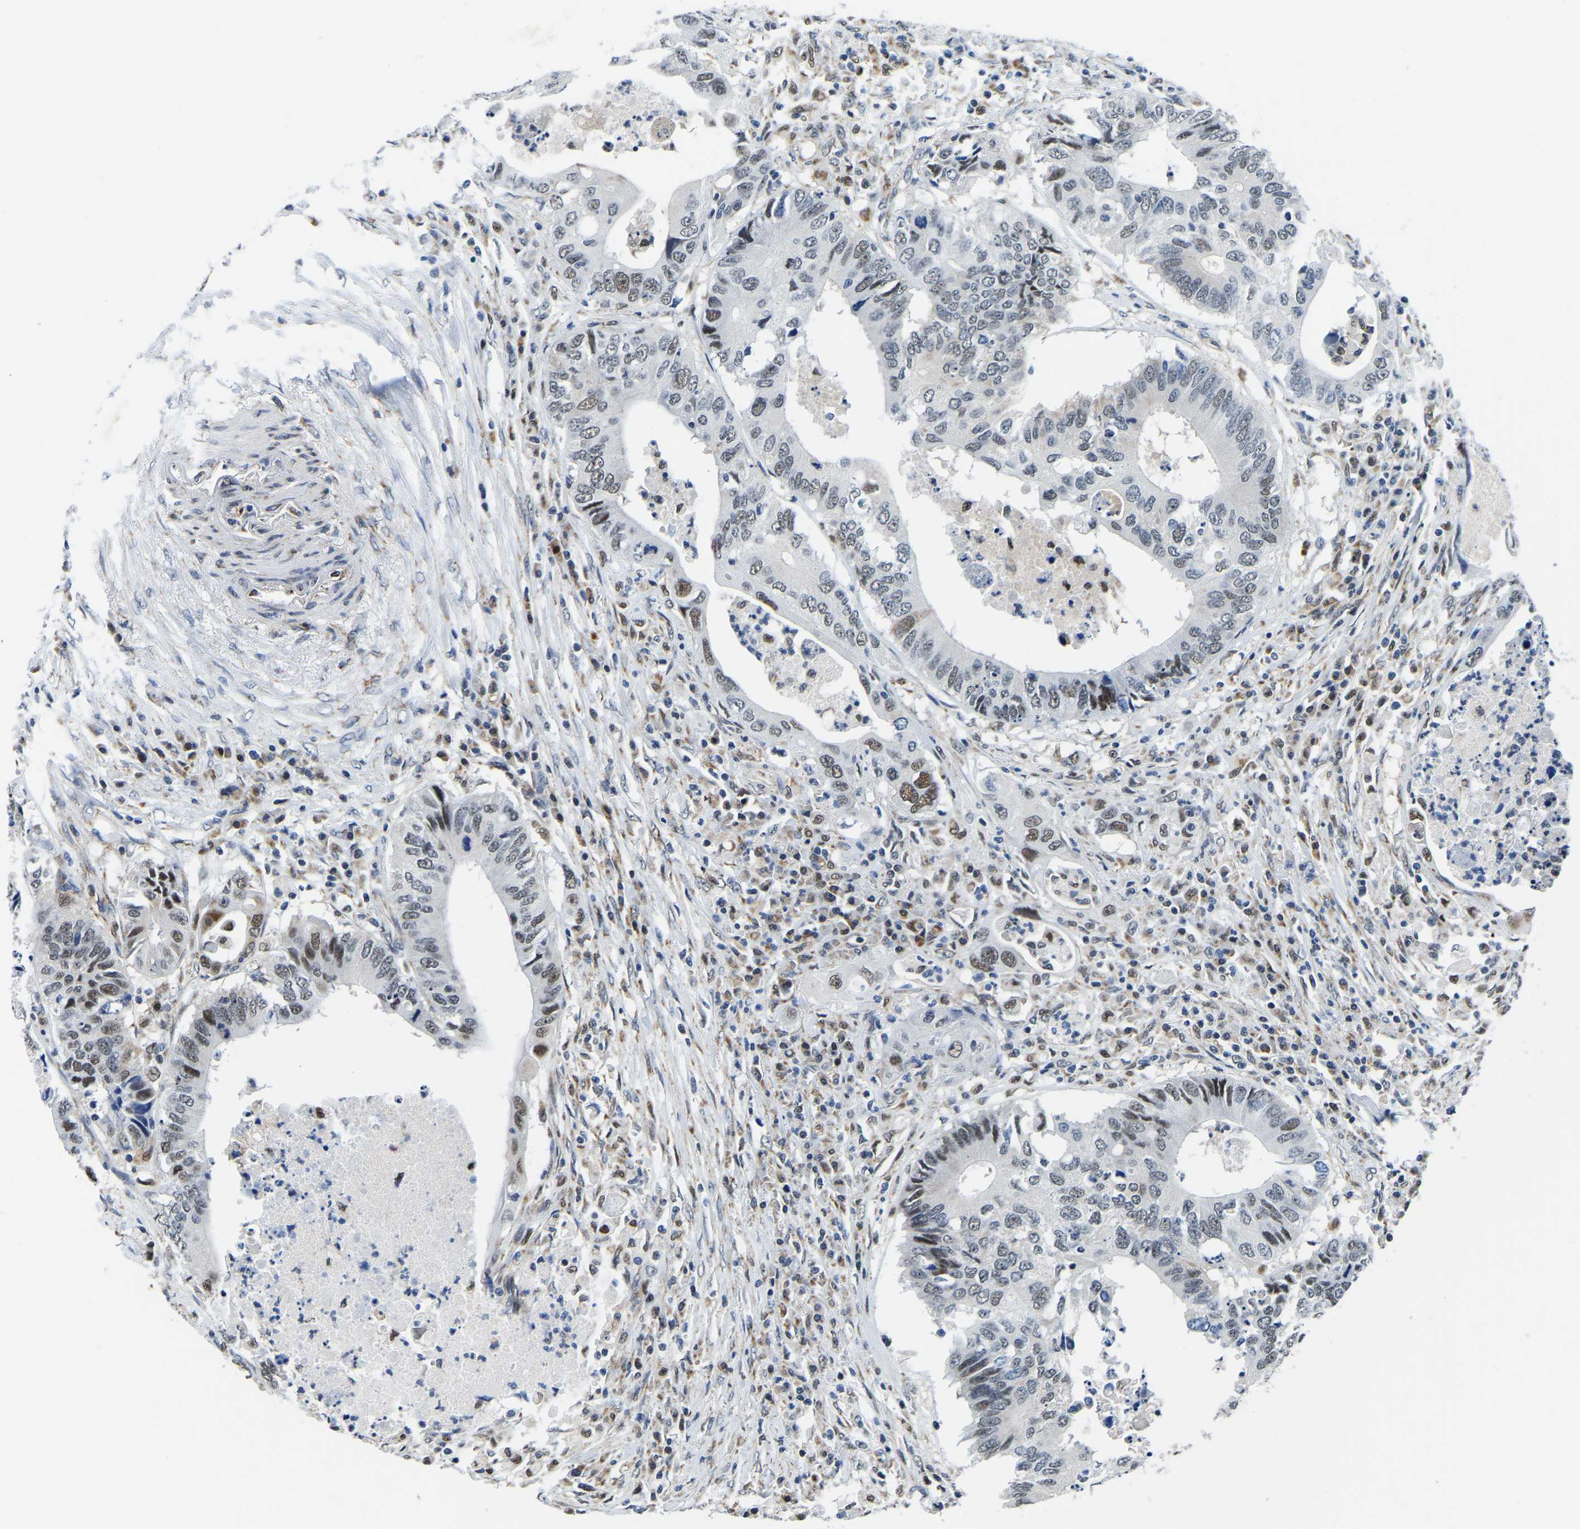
{"staining": {"intensity": "moderate", "quantity": "<25%", "location": "nuclear"}, "tissue": "colorectal cancer", "cell_type": "Tumor cells", "image_type": "cancer", "snomed": [{"axis": "morphology", "description": "Adenocarcinoma, NOS"}, {"axis": "topography", "description": "Colon"}], "caption": "The histopathology image exhibits immunohistochemical staining of colorectal adenocarcinoma. There is moderate nuclear staining is identified in about <25% of tumor cells. The staining was performed using DAB (3,3'-diaminobenzidine), with brown indicating positive protein expression. Nuclei are stained blue with hematoxylin.", "gene": "BNIP3L", "patient": {"sex": "male", "age": 71}}